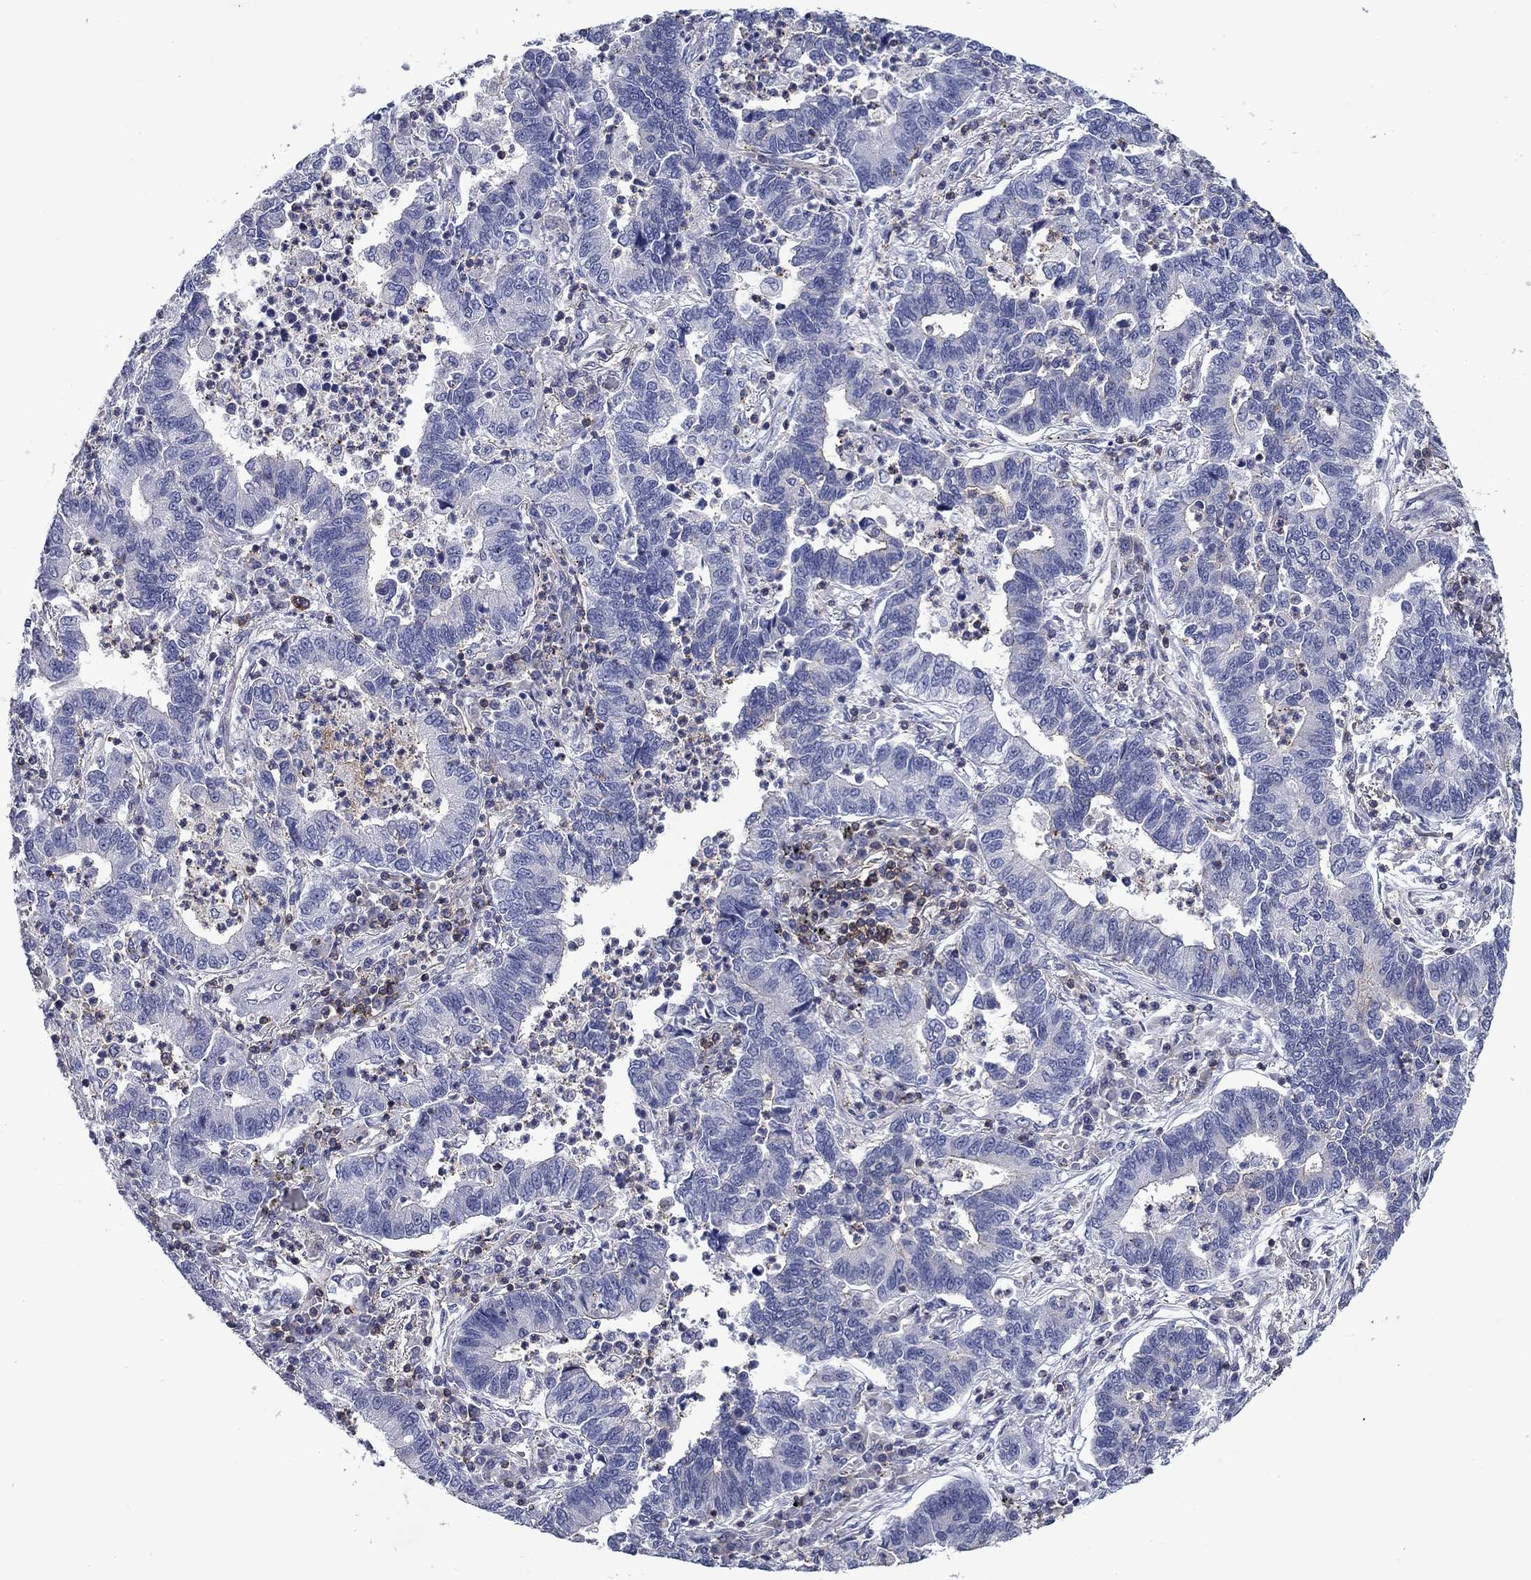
{"staining": {"intensity": "negative", "quantity": "none", "location": "none"}, "tissue": "lung cancer", "cell_type": "Tumor cells", "image_type": "cancer", "snomed": [{"axis": "morphology", "description": "Adenocarcinoma, NOS"}, {"axis": "topography", "description": "Lung"}], "caption": "Immunohistochemistry (IHC) photomicrograph of neoplastic tissue: human adenocarcinoma (lung) stained with DAB (3,3'-diaminobenzidine) reveals no significant protein expression in tumor cells. Brightfield microscopy of immunohistochemistry stained with DAB (3,3'-diaminobenzidine) (brown) and hematoxylin (blue), captured at high magnification.", "gene": "SIT1", "patient": {"sex": "female", "age": 57}}